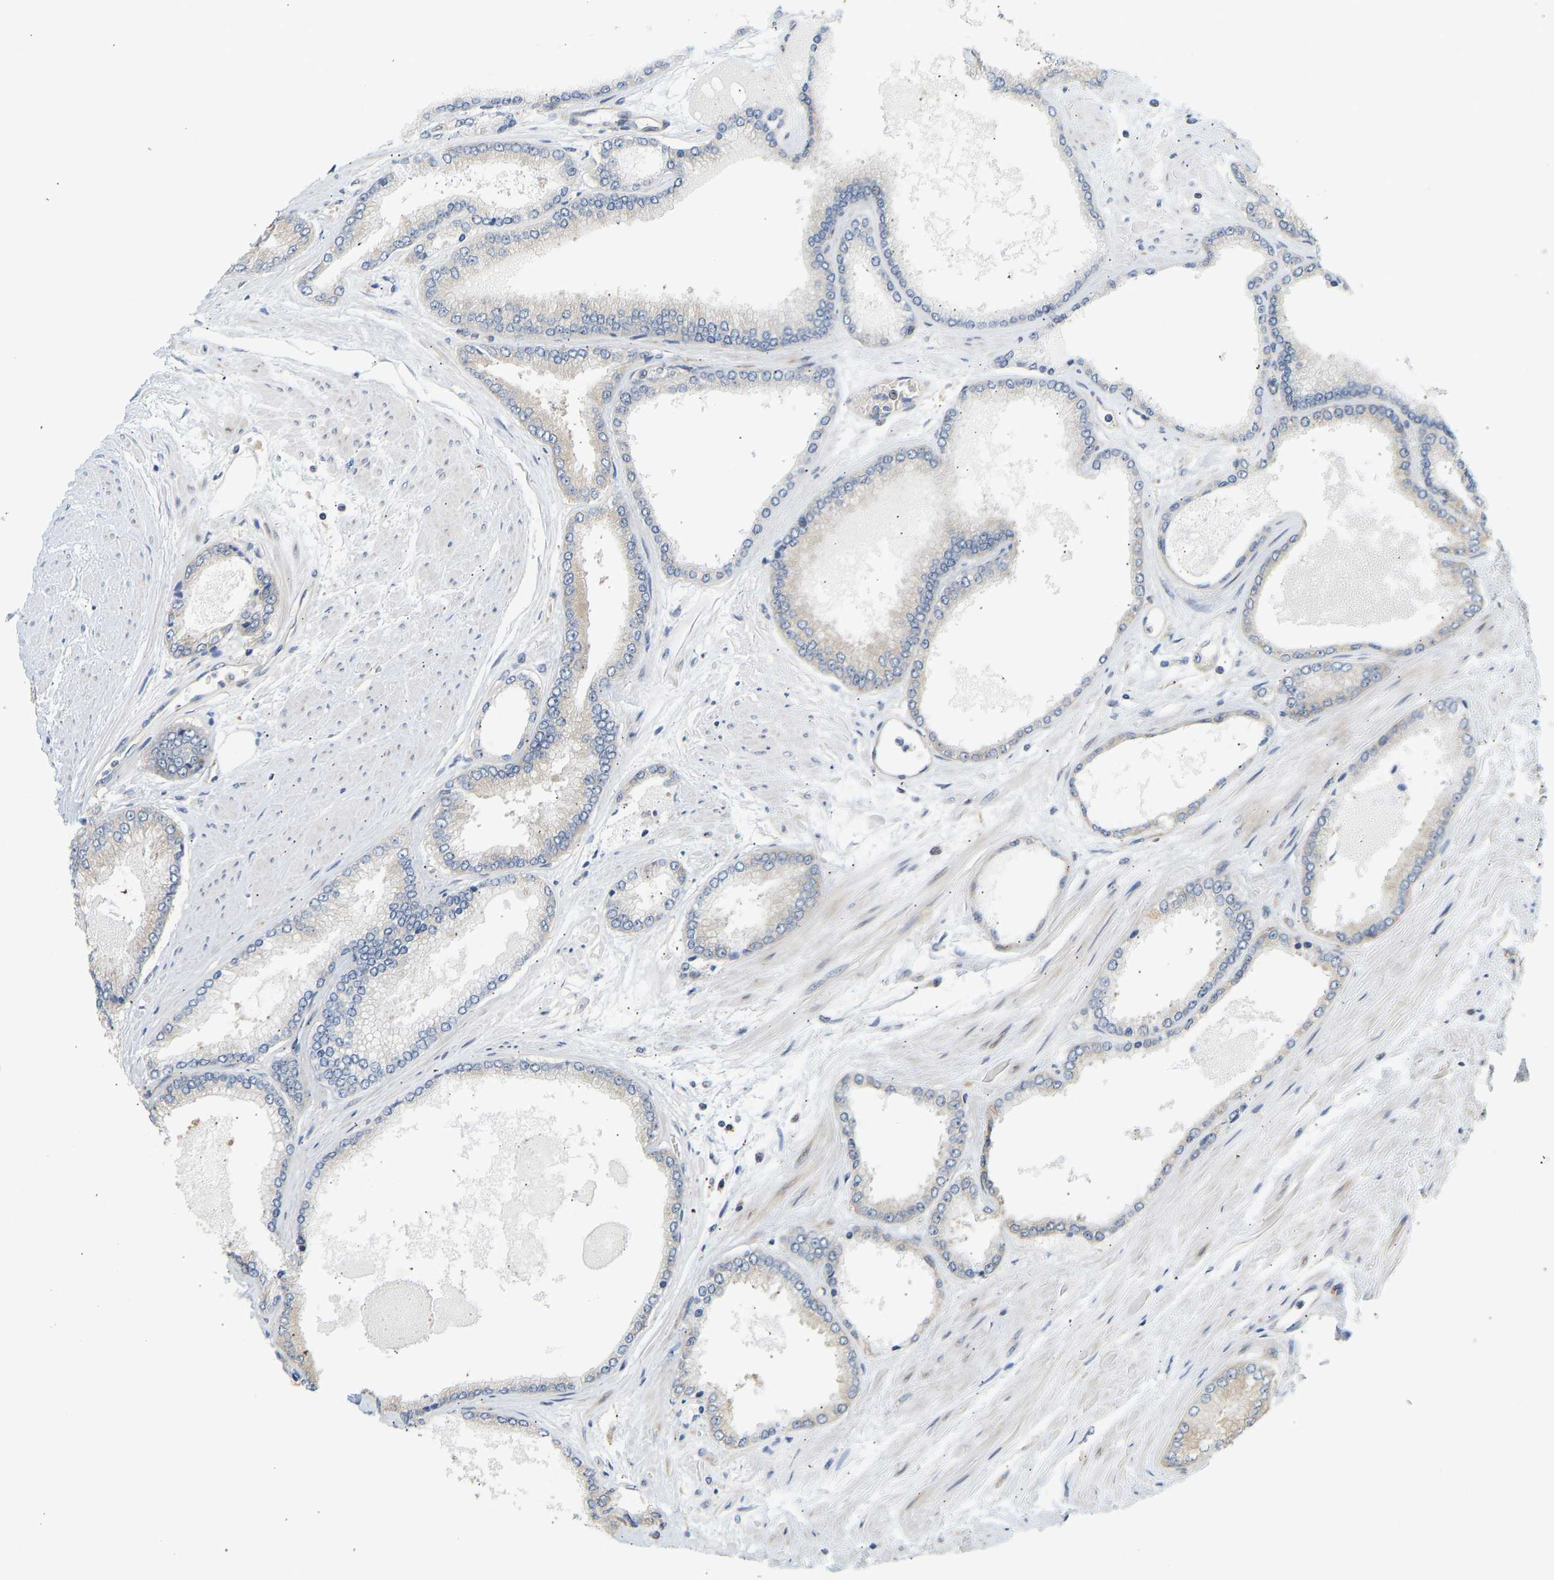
{"staining": {"intensity": "weak", "quantity": "25%-75%", "location": "cytoplasmic/membranous"}, "tissue": "prostate cancer", "cell_type": "Tumor cells", "image_type": "cancer", "snomed": [{"axis": "morphology", "description": "Adenocarcinoma, High grade"}, {"axis": "topography", "description": "Prostate"}], "caption": "Approximately 25%-75% of tumor cells in prostate adenocarcinoma (high-grade) display weak cytoplasmic/membranous protein positivity as visualized by brown immunohistochemical staining.", "gene": "RPS14", "patient": {"sex": "male", "age": 61}}